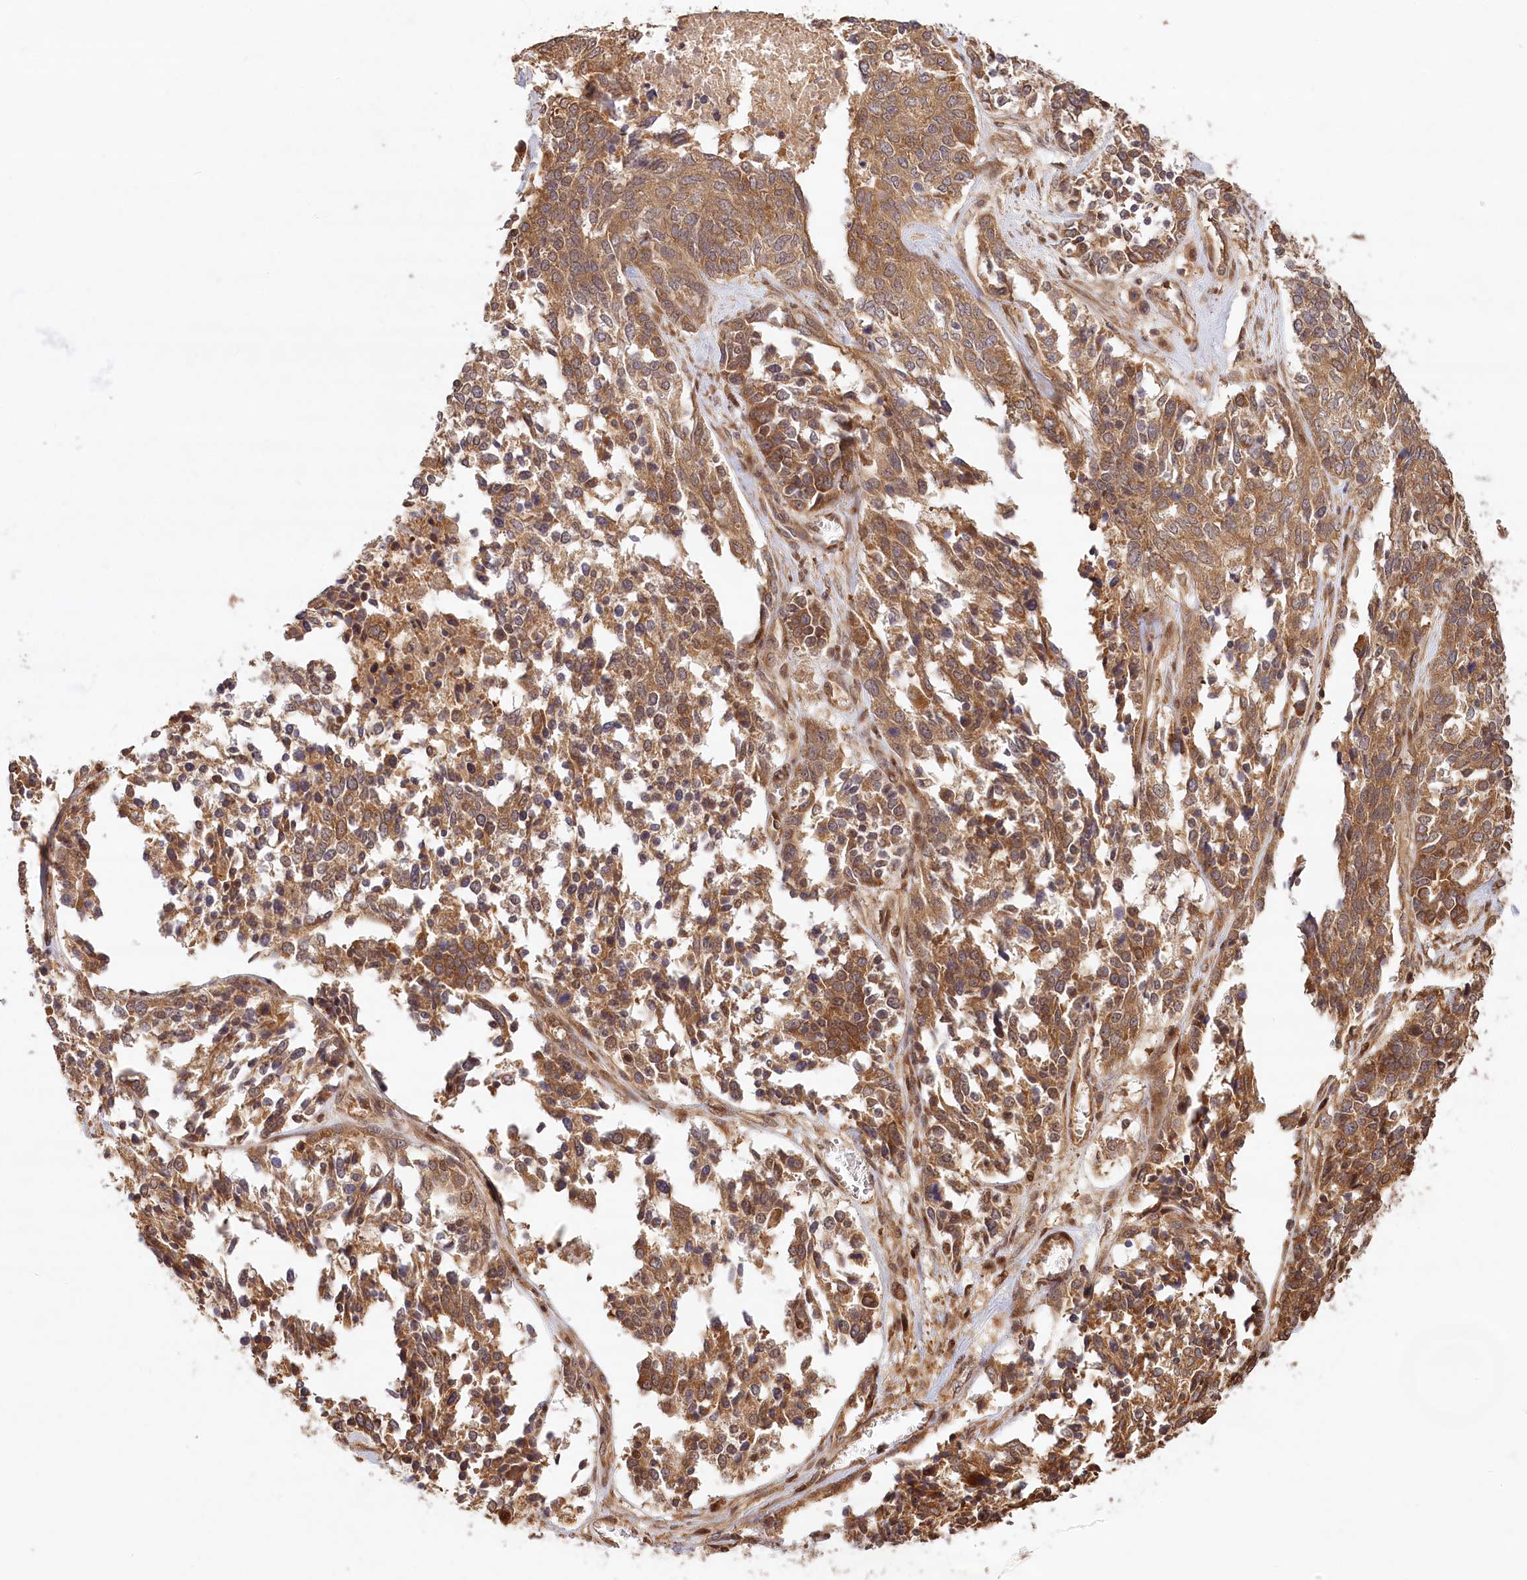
{"staining": {"intensity": "moderate", "quantity": ">75%", "location": "cytoplasmic/membranous"}, "tissue": "ovarian cancer", "cell_type": "Tumor cells", "image_type": "cancer", "snomed": [{"axis": "morphology", "description": "Cystadenocarcinoma, serous, NOS"}, {"axis": "topography", "description": "Ovary"}], "caption": "DAB (3,3'-diaminobenzidine) immunohistochemical staining of human ovarian cancer (serous cystadenocarcinoma) shows moderate cytoplasmic/membranous protein staining in approximately >75% of tumor cells.", "gene": "LSS", "patient": {"sex": "female", "age": 44}}